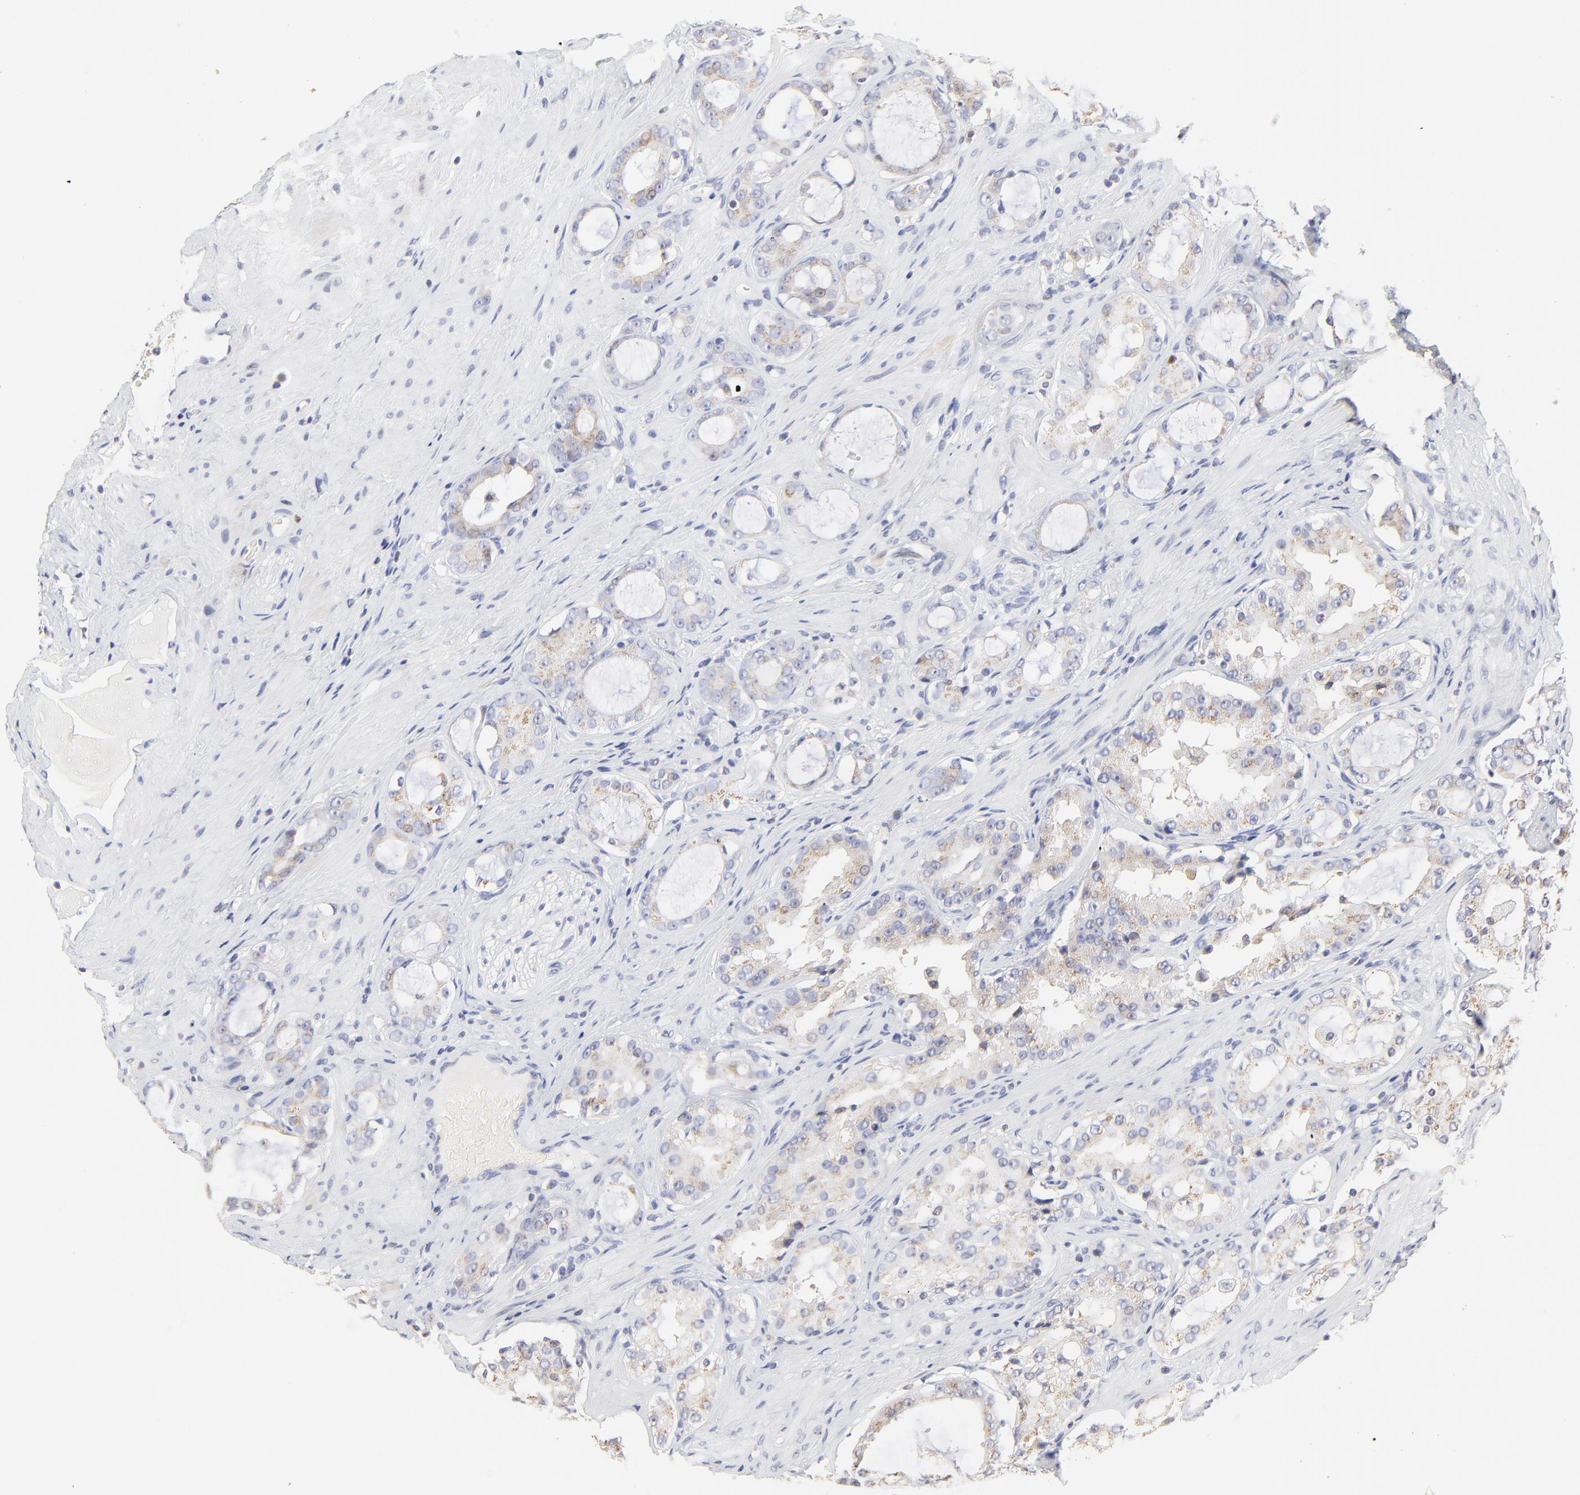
{"staining": {"intensity": "weak", "quantity": "25%-75%", "location": "cytoplasmic/membranous"}, "tissue": "prostate cancer", "cell_type": "Tumor cells", "image_type": "cancer", "snomed": [{"axis": "morphology", "description": "Adenocarcinoma, Medium grade"}, {"axis": "topography", "description": "Prostate"}], "caption": "There is low levels of weak cytoplasmic/membranous staining in tumor cells of adenocarcinoma (medium-grade) (prostate), as demonstrated by immunohistochemical staining (brown color).", "gene": "NCAPH", "patient": {"sex": "male", "age": 73}}